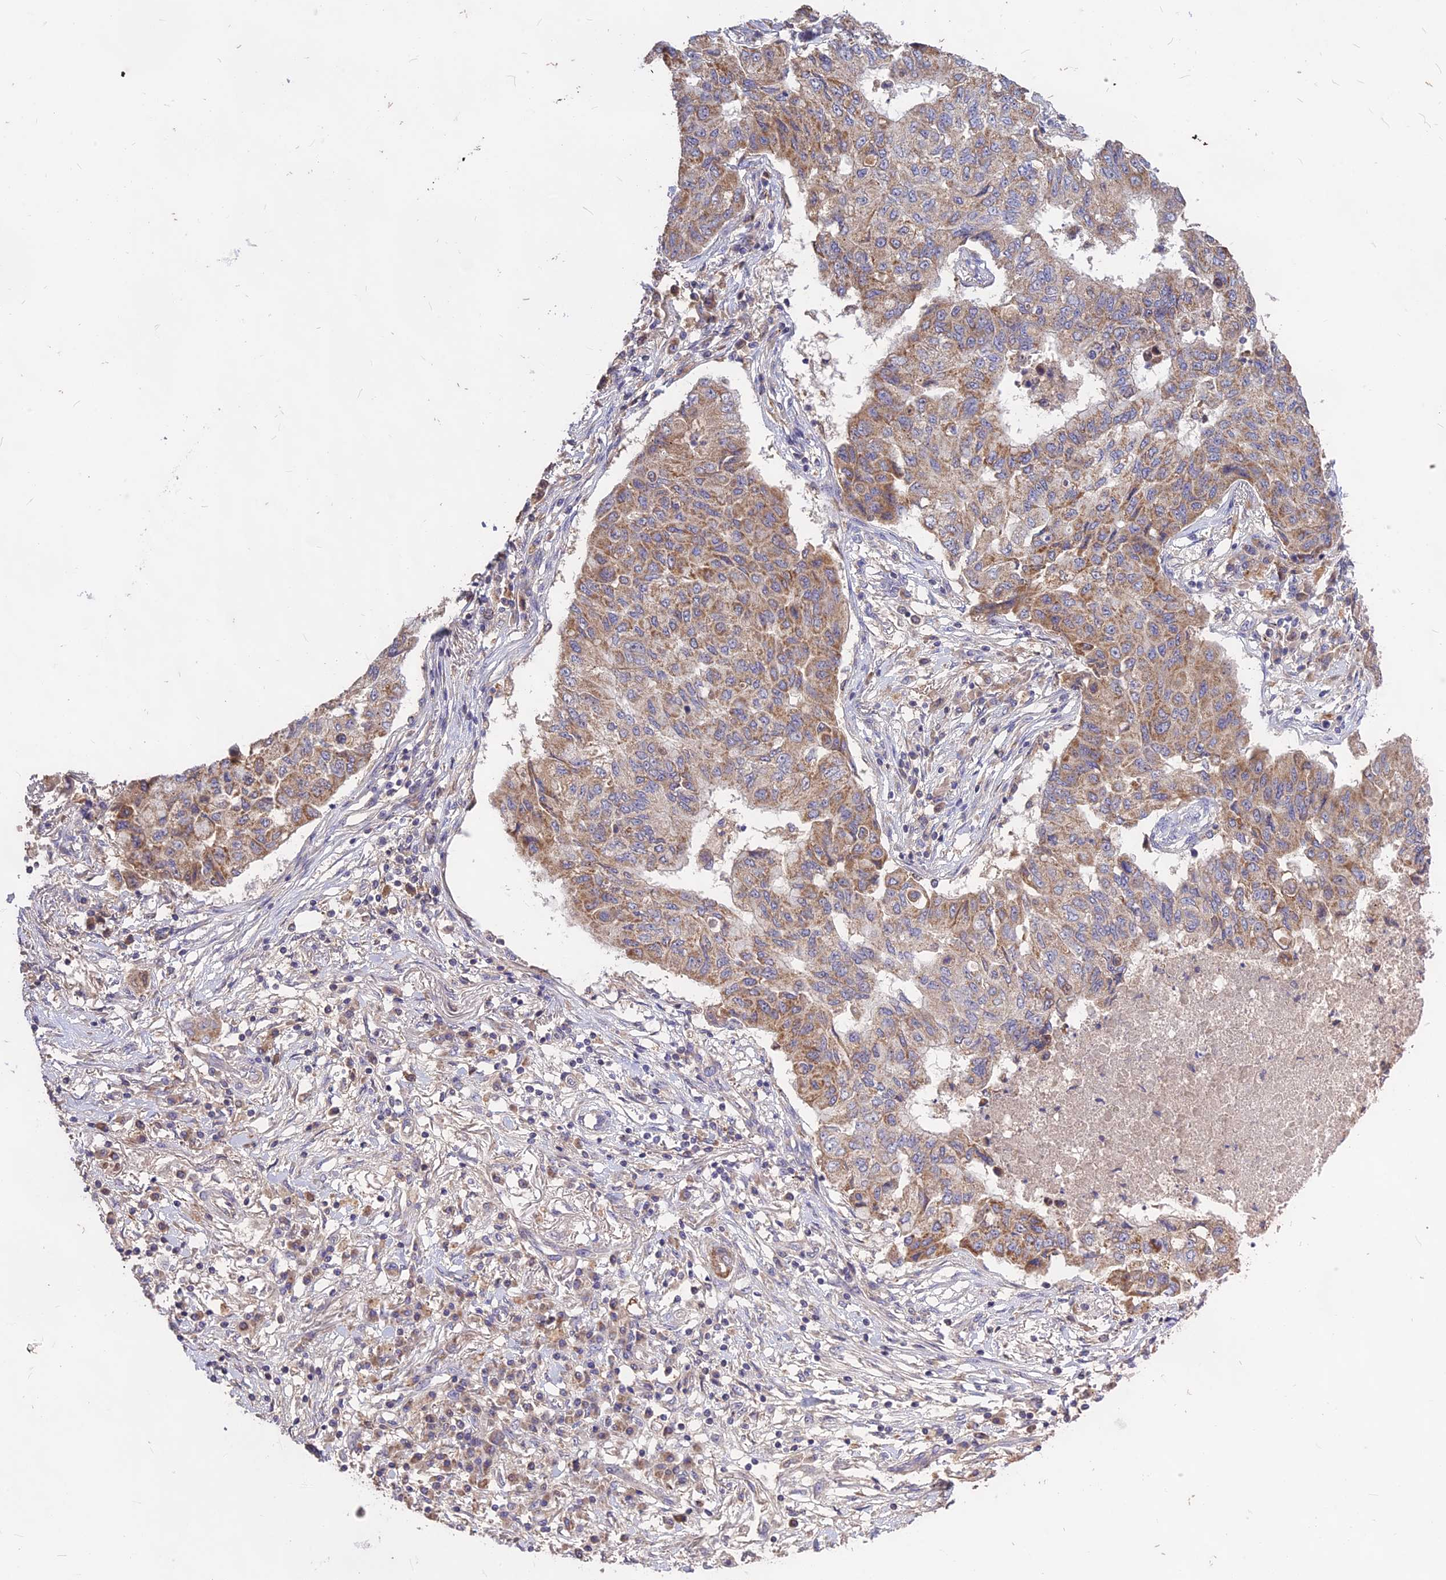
{"staining": {"intensity": "moderate", "quantity": ">75%", "location": "cytoplasmic/membranous"}, "tissue": "lung cancer", "cell_type": "Tumor cells", "image_type": "cancer", "snomed": [{"axis": "morphology", "description": "Squamous cell carcinoma, NOS"}, {"axis": "topography", "description": "Lung"}], "caption": "Immunohistochemistry (IHC) (DAB) staining of lung cancer (squamous cell carcinoma) reveals moderate cytoplasmic/membranous protein expression in about >75% of tumor cells. (brown staining indicates protein expression, while blue staining denotes nuclei).", "gene": "NUDT8", "patient": {"sex": "male", "age": 74}}